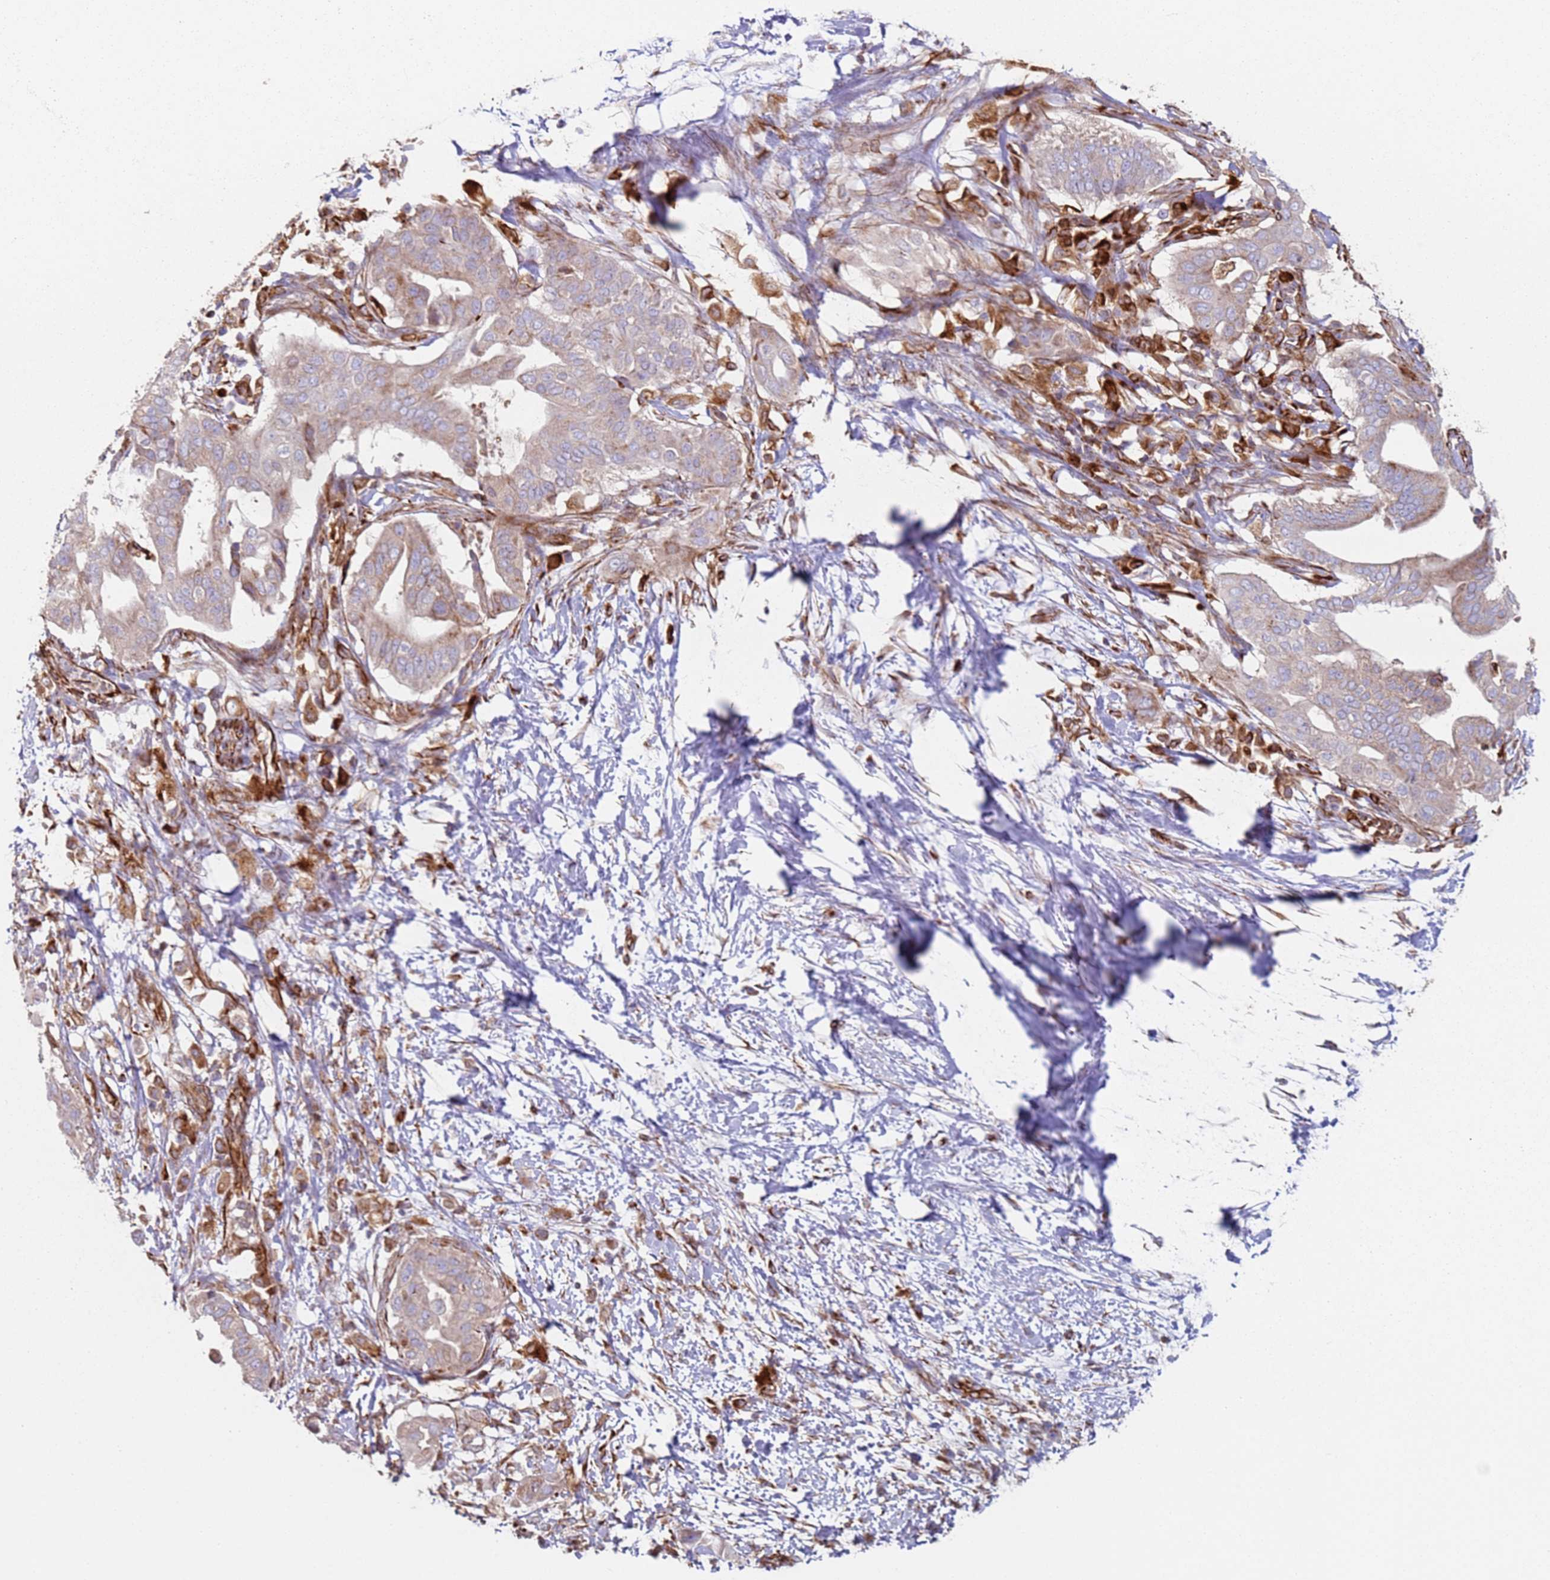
{"staining": {"intensity": "weak", "quantity": ">75%", "location": "cytoplasmic/membranous"}, "tissue": "pancreatic cancer", "cell_type": "Tumor cells", "image_type": "cancer", "snomed": [{"axis": "morphology", "description": "Adenocarcinoma, NOS"}, {"axis": "topography", "description": "Pancreas"}], "caption": "Immunohistochemistry histopathology image of neoplastic tissue: human pancreatic cancer (adenocarcinoma) stained using IHC shows low levels of weak protein expression localized specifically in the cytoplasmic/membranous of tumor cells, appearing as a cytoplasmic/membranous brown color.", "gene": "SNAPIN", "patient": {"sex": "male", "age": 68}}